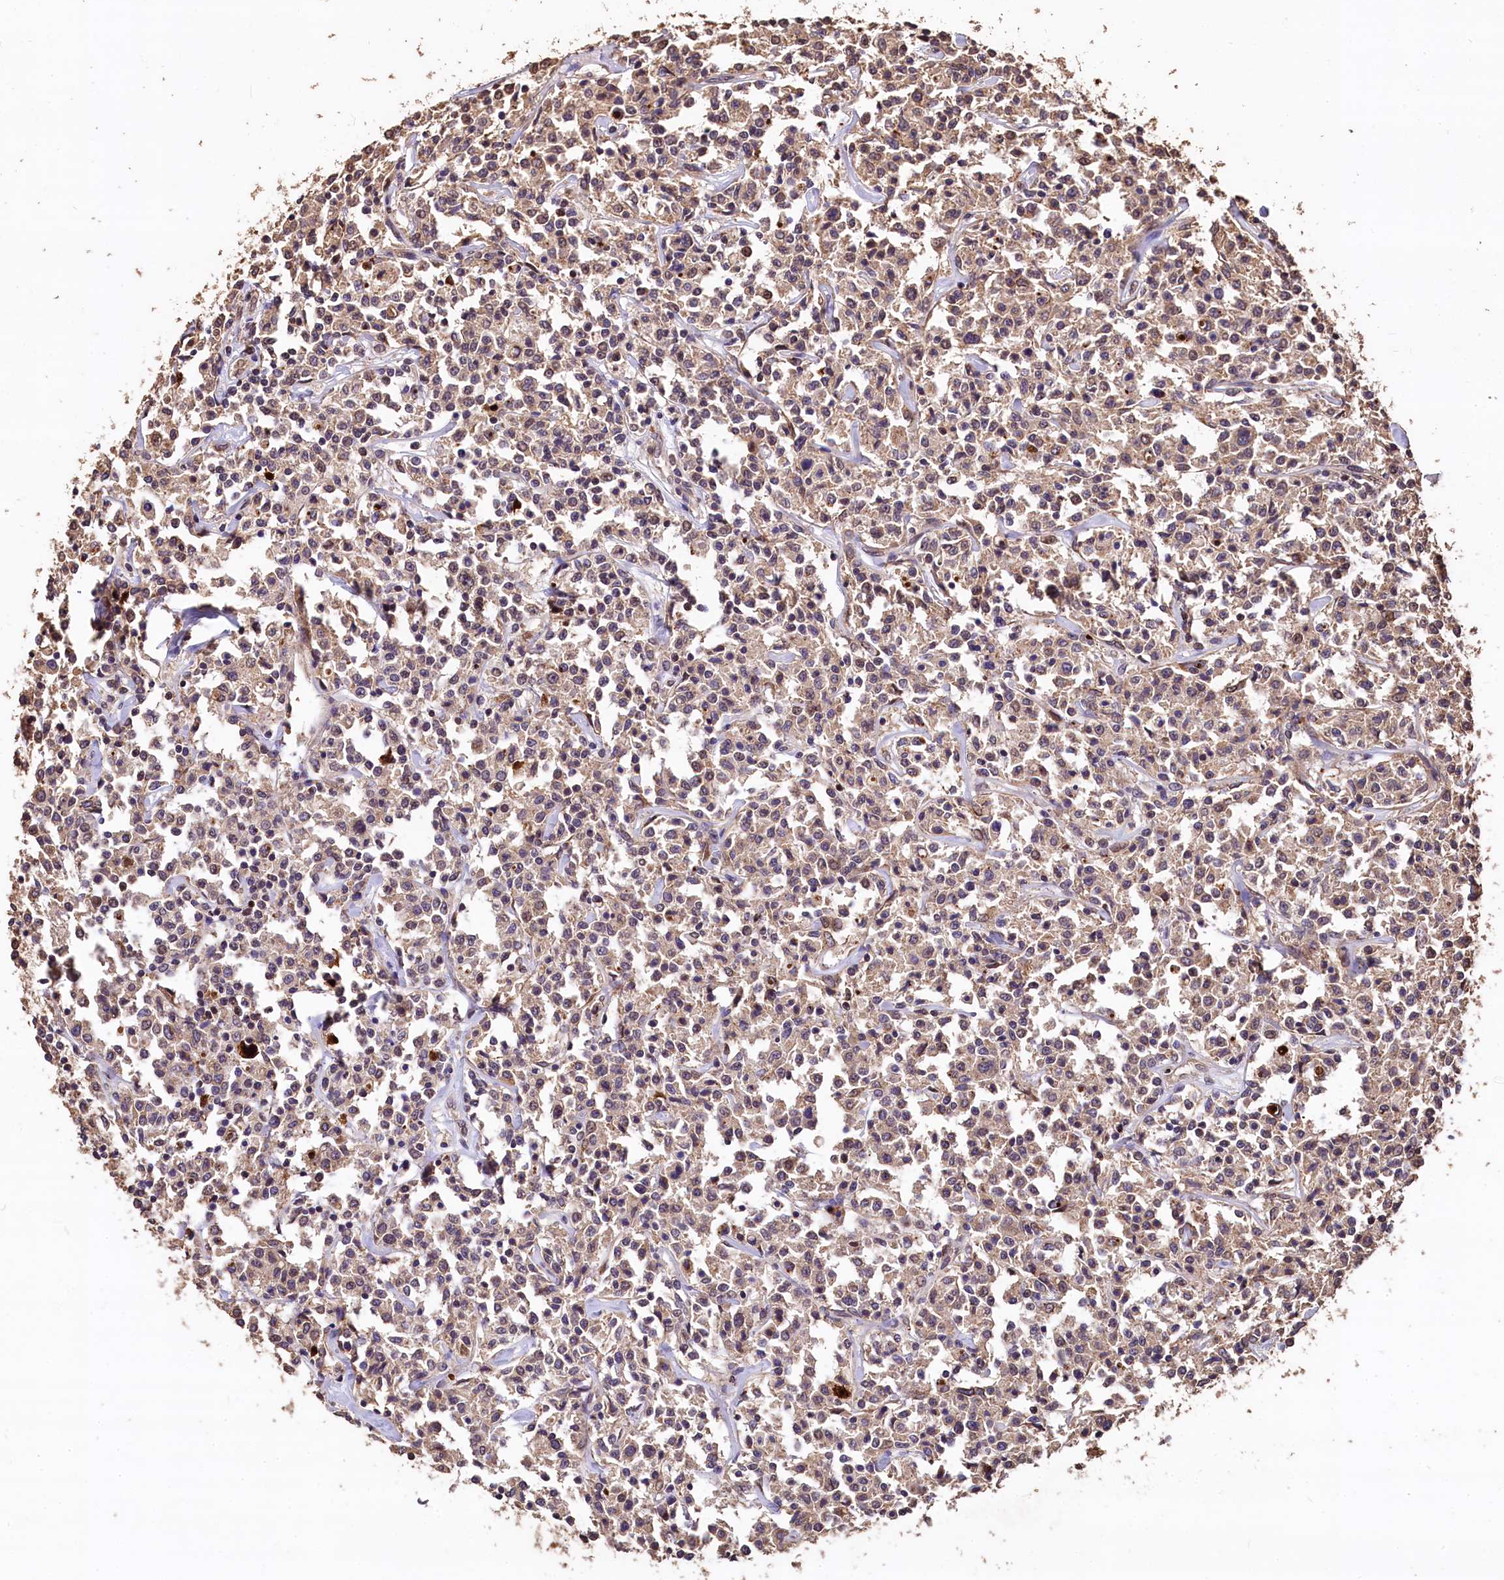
{"staining": {"intensity": "weak", "quantity": "25%-75%", "location": "cytoplasmic/membranous"}, "tissue": "lymphoma", "cell_type": "Tumor cells", "image_type": "cancer", "snomed": [{"axis": "morphology", "description": "Malignant lymphoma, non-Hodgkin's type, Low grade"}, {"axis": "topography", "description": "Small intestine"}], "caption": "This histopathology image shows immunohistochemistry (IHC) staining of malignant lymphoma, non-Hodgkin's type (low-grade), with low weak cytoplasmic/membranous expression in about 25%-75% of tumor cells.", "gene": "LSM4", "patient": {"sex": "female", "age": 59}}